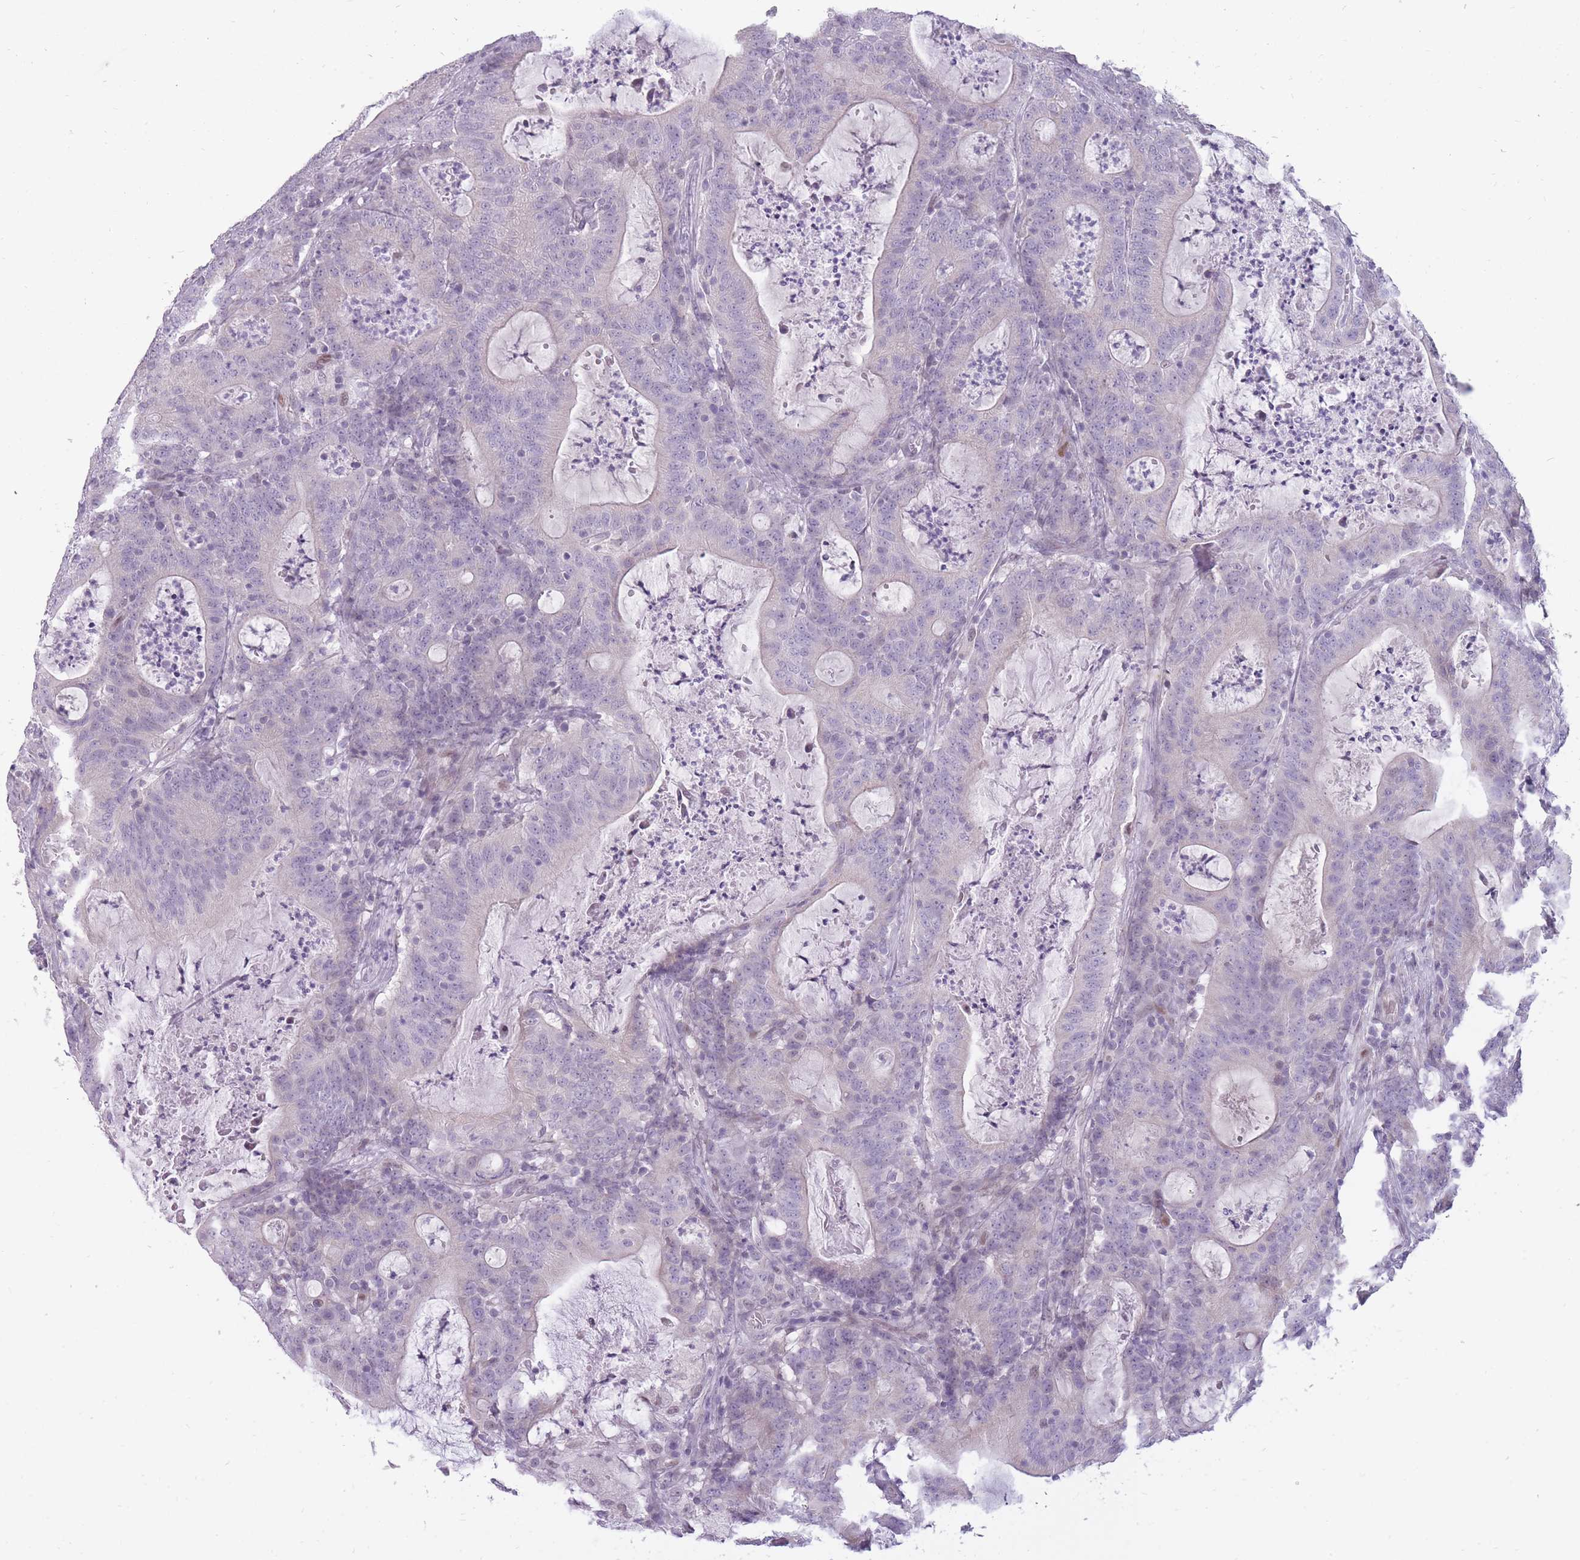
{"staining": {"intensity": "negative", "quantity": "none", "location": "none"}, "tissue": "colorectal cancer", "cell_type": "Tumor cells", "image_type": "cancer", "snomed": [{"axis": "morphology", "description": "Adenocarcinoma, NOS"}, {"axis": "topography", "description": "Colon"}], "caption": "Immunohistochemistry of human adenocarcinoma (colorectal) displays no positivity in tumor cells.", "gene": "POMZP3", "patient": {"sex": "male", "age": 83}}